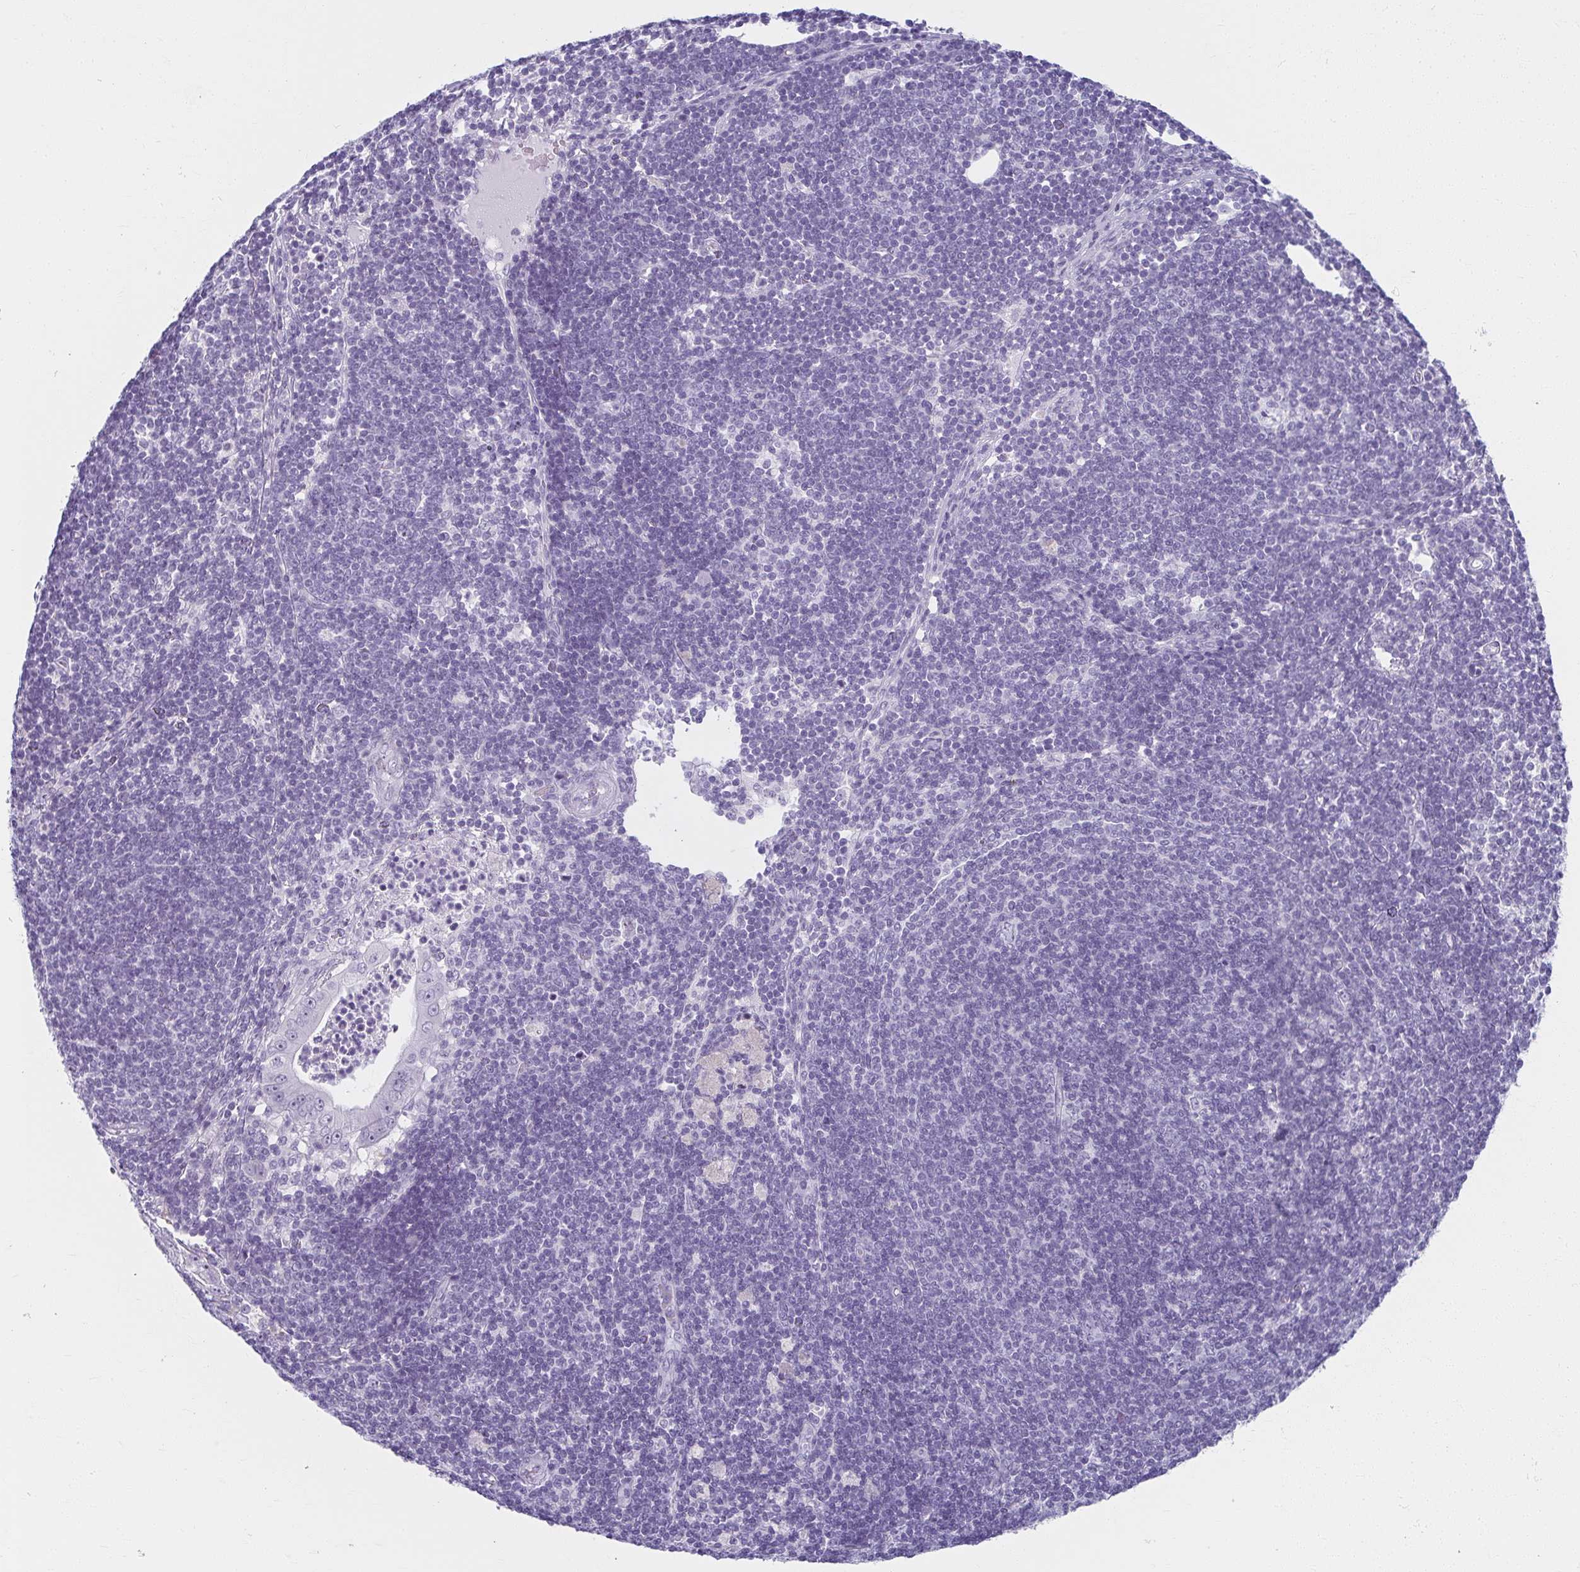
{"staining": {"intensity": "negative", "quantity": "none", "location": "none"}, "tissue": "pancreatic cancer", "cell_type": "Tumor cells", "image_type": "cancer", "snomed": [{"axis": "morphology", "description": "Adenocarcinoma, NOS"}, {"axis": "topography", "description": "Pancreas"}], "caption": "Protein analysis of pancreatic cancer (adenocarcinoma) reveals no significant staining in tumor cells.", "gene": "MOBP", "patient": {"sex": "male", "age": 71}}